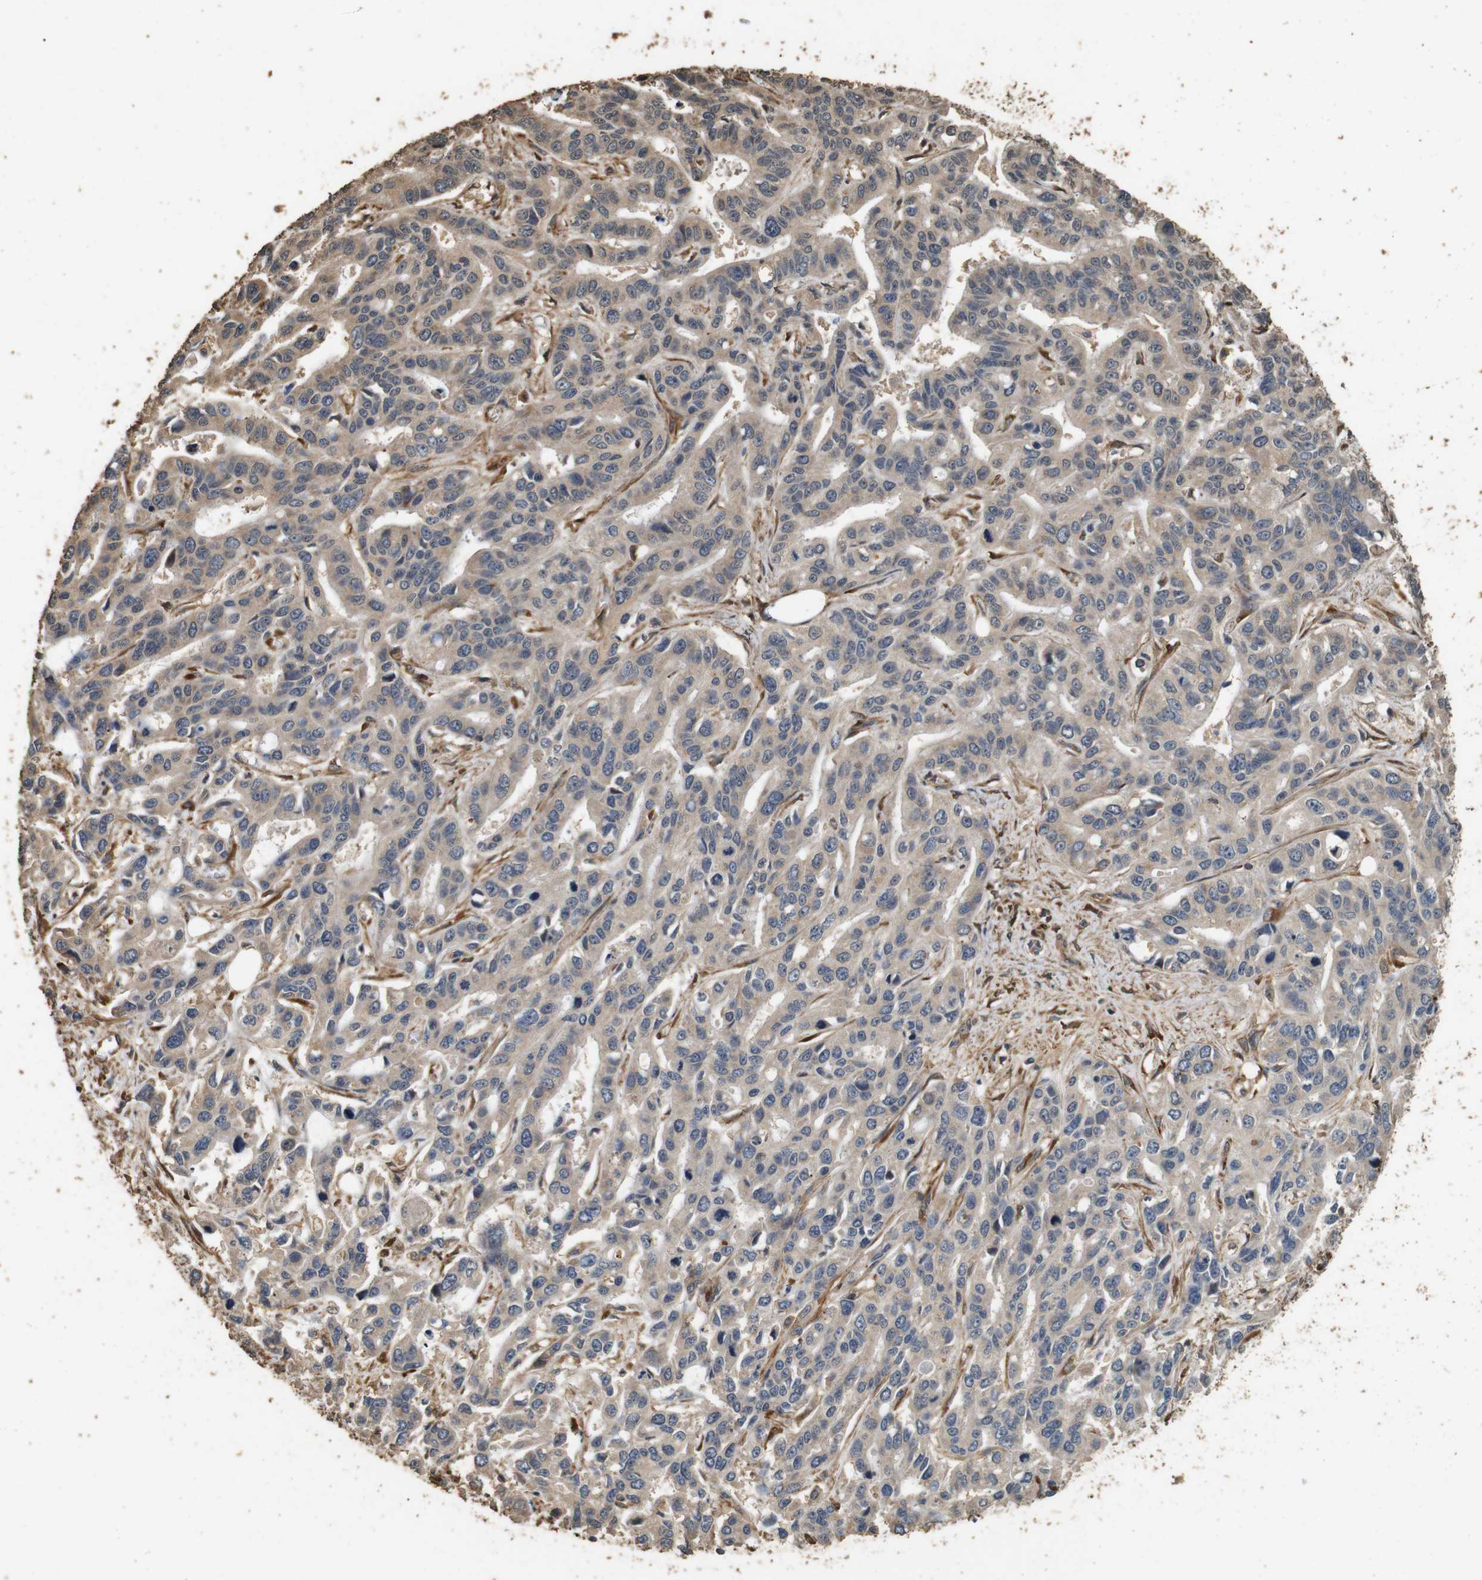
{"staining": {"intensity": "weak", "quantity": ">75%", "location": "cytoplasmic/membranous"}, "tissue": "liver cancer", "cell_type": "Tumor cells", "image_type": "cancer", "snomed": [{"axis": "morphology", "description": "Cholangiocarcinoma"}, {"axis": "topography", "description": "Liver"}], "caption": "Immunohistochemical staining of liver cancer (cholangiocarcinoma) demonstrates low levels of weak cytoplasmic/membranous protein positivity in about >75% of tumor cells. (brown staining indicates protein expression, while blue staining denotes nuclei).", "gene": "CNPY4", "patient": {"sex": "female", "age": 65}}